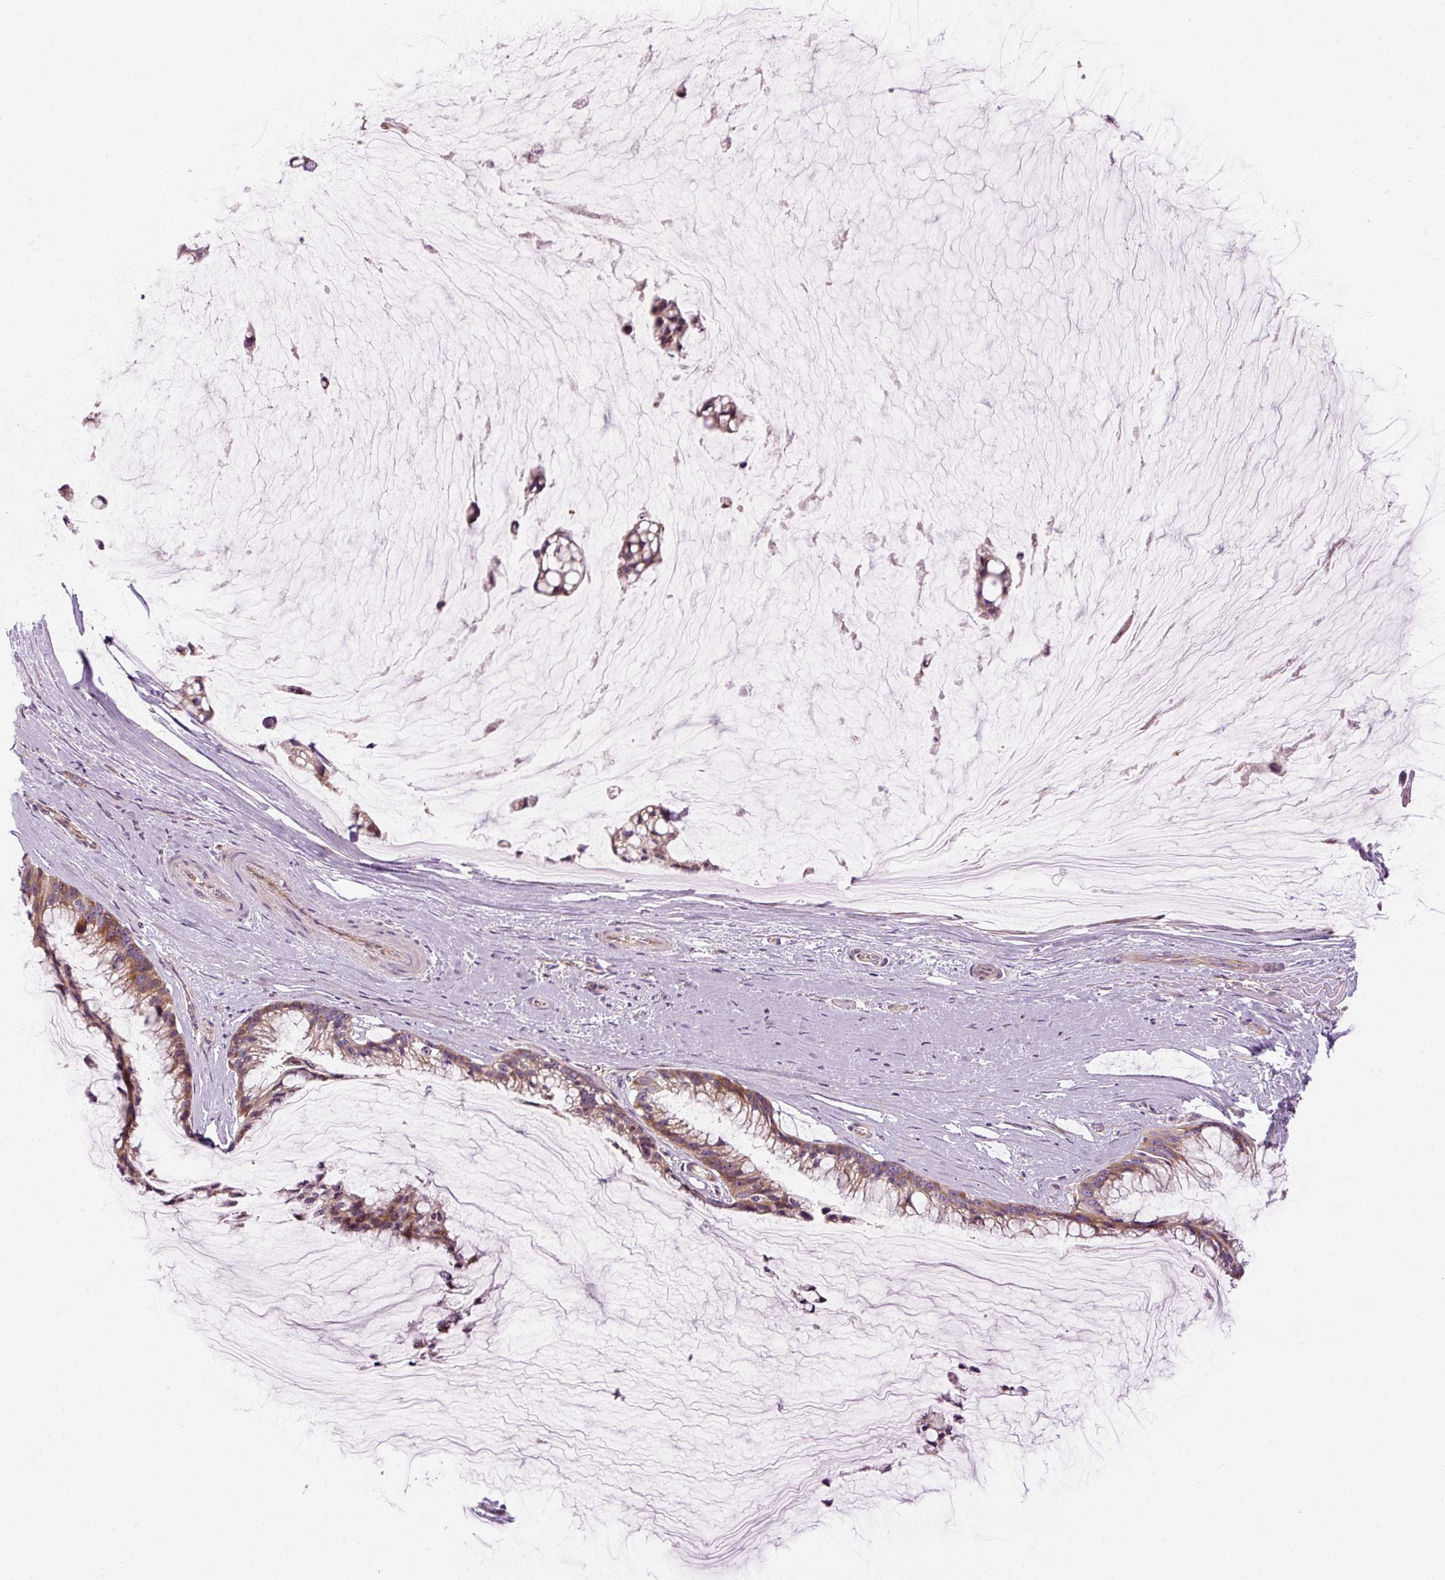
{"staining": {"intensity": "moderate", "quantity": ">75%", "location": "cytoplasmic/membranous"}, "tissue": "ovarian cancer", "cell_type": "Tumor cells", "image_type": "cancer", "snomed": [{"axis": "morphology", "description": "Cystadenocarcinoma, mucinous, NOS"}, {"axis": "topography", "description": "Ovary"}], "caption": "High-magnification brightfield microscopy of ovarian mucinous cystadenocarcinoma stained with DAB (brown) and counterstained with hematoxylin (blue). tumor cells exhibit moderate cytoplasmic/membranous expression is present in about>75% of cells.", "gene": "PRSS48", "patient": {"sex": "female", "age": 39}}